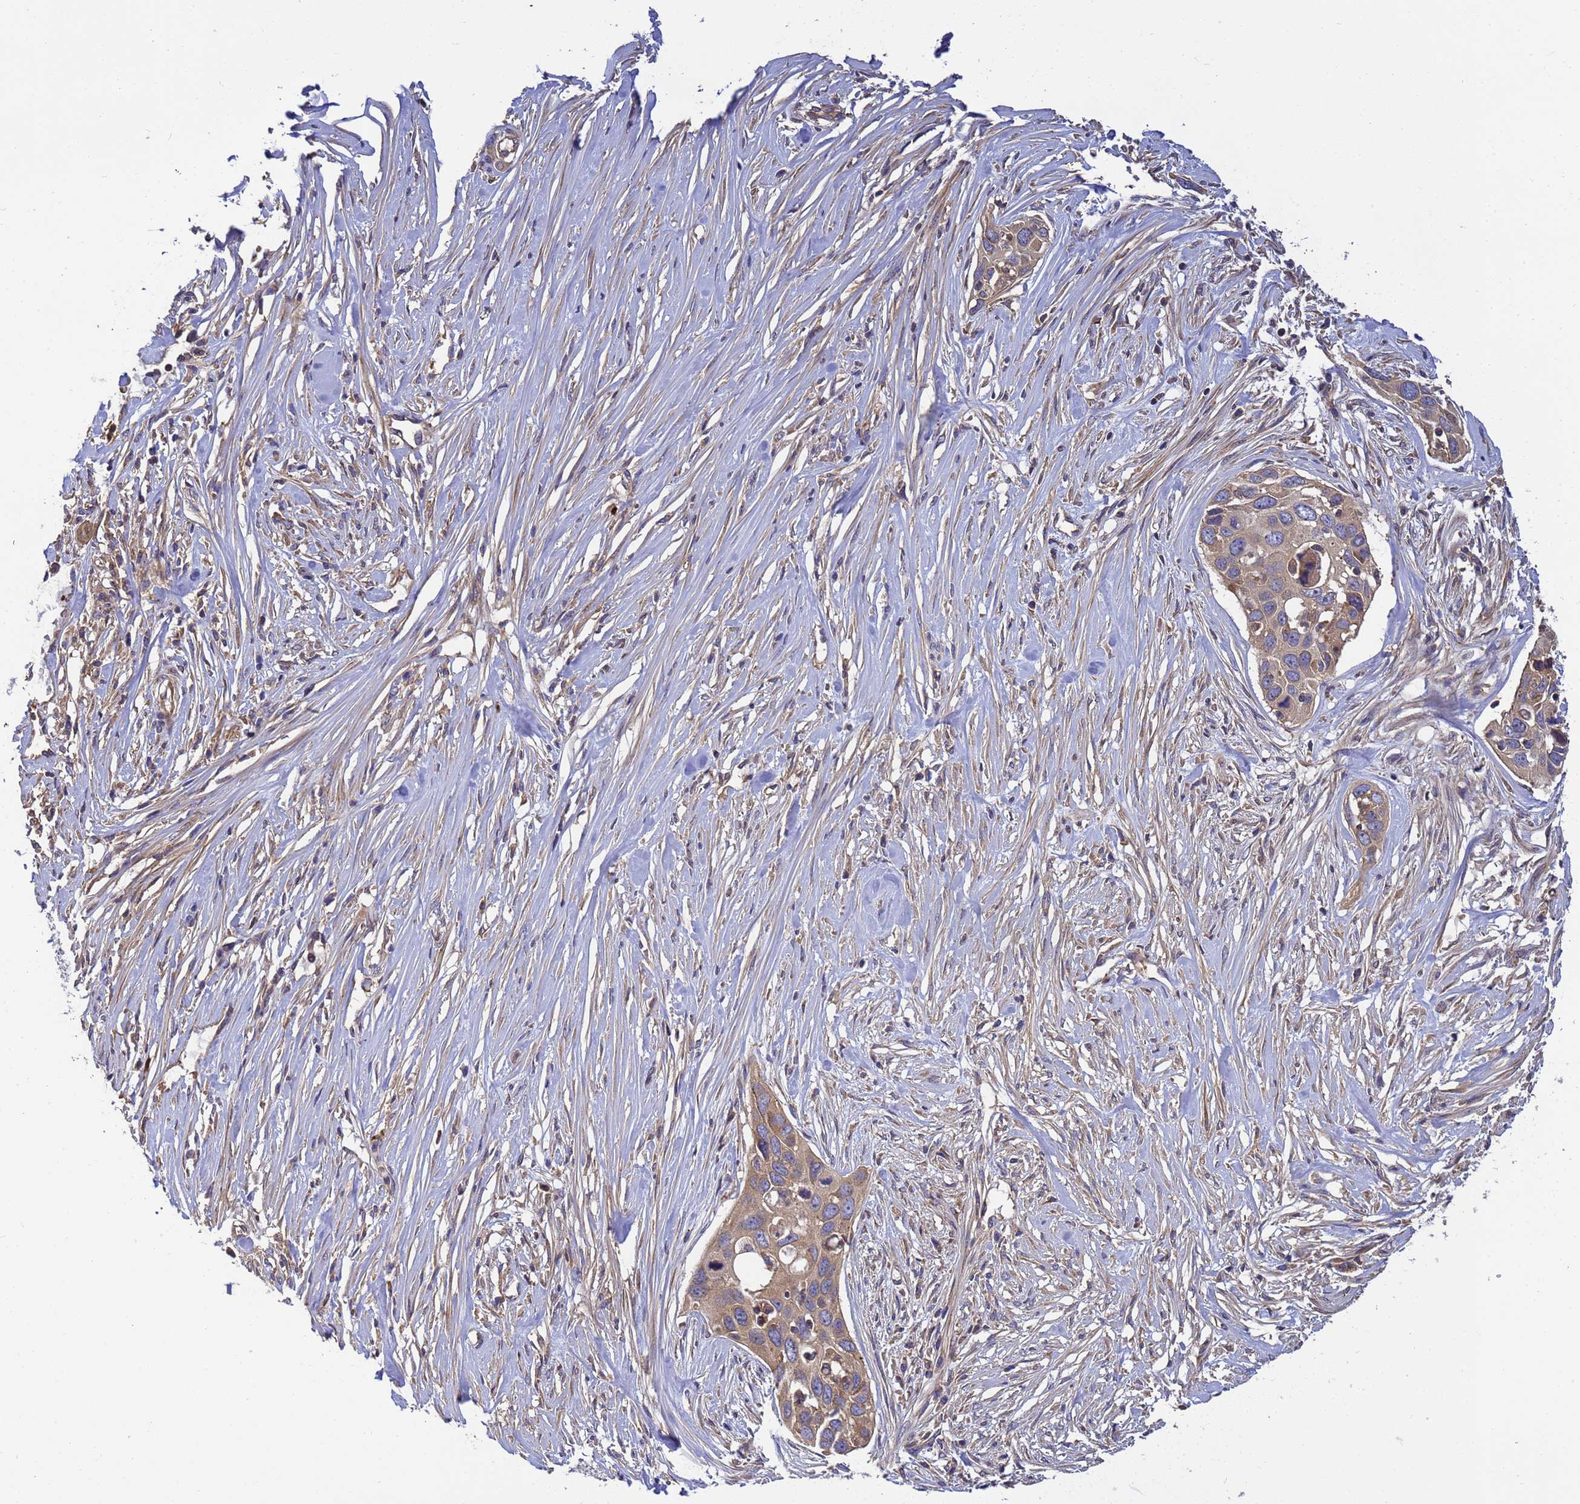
{"staining": {"intensity": "weak", "quantity": ">75%", "location": "cytoplasmic/membranous"}, "tissue": "pancreatic cancer", "cell_type": "Tumor cells", "image_type": "cancer", "snomed": [{"axis": "morphology", "description": "Adenocarcinoma, NOS"}, {"axis": "topography", "description": "Pancreas"}], "caption": "Protein expression by immunohistochemistry (IHC) reveals weak cytoplasmic/membranous expression in approximately >75% of tumor cells in adenocarcinoma (pancreatic).", "gene": "BECN1", "patient": {"sex": "female", "age": 60}}